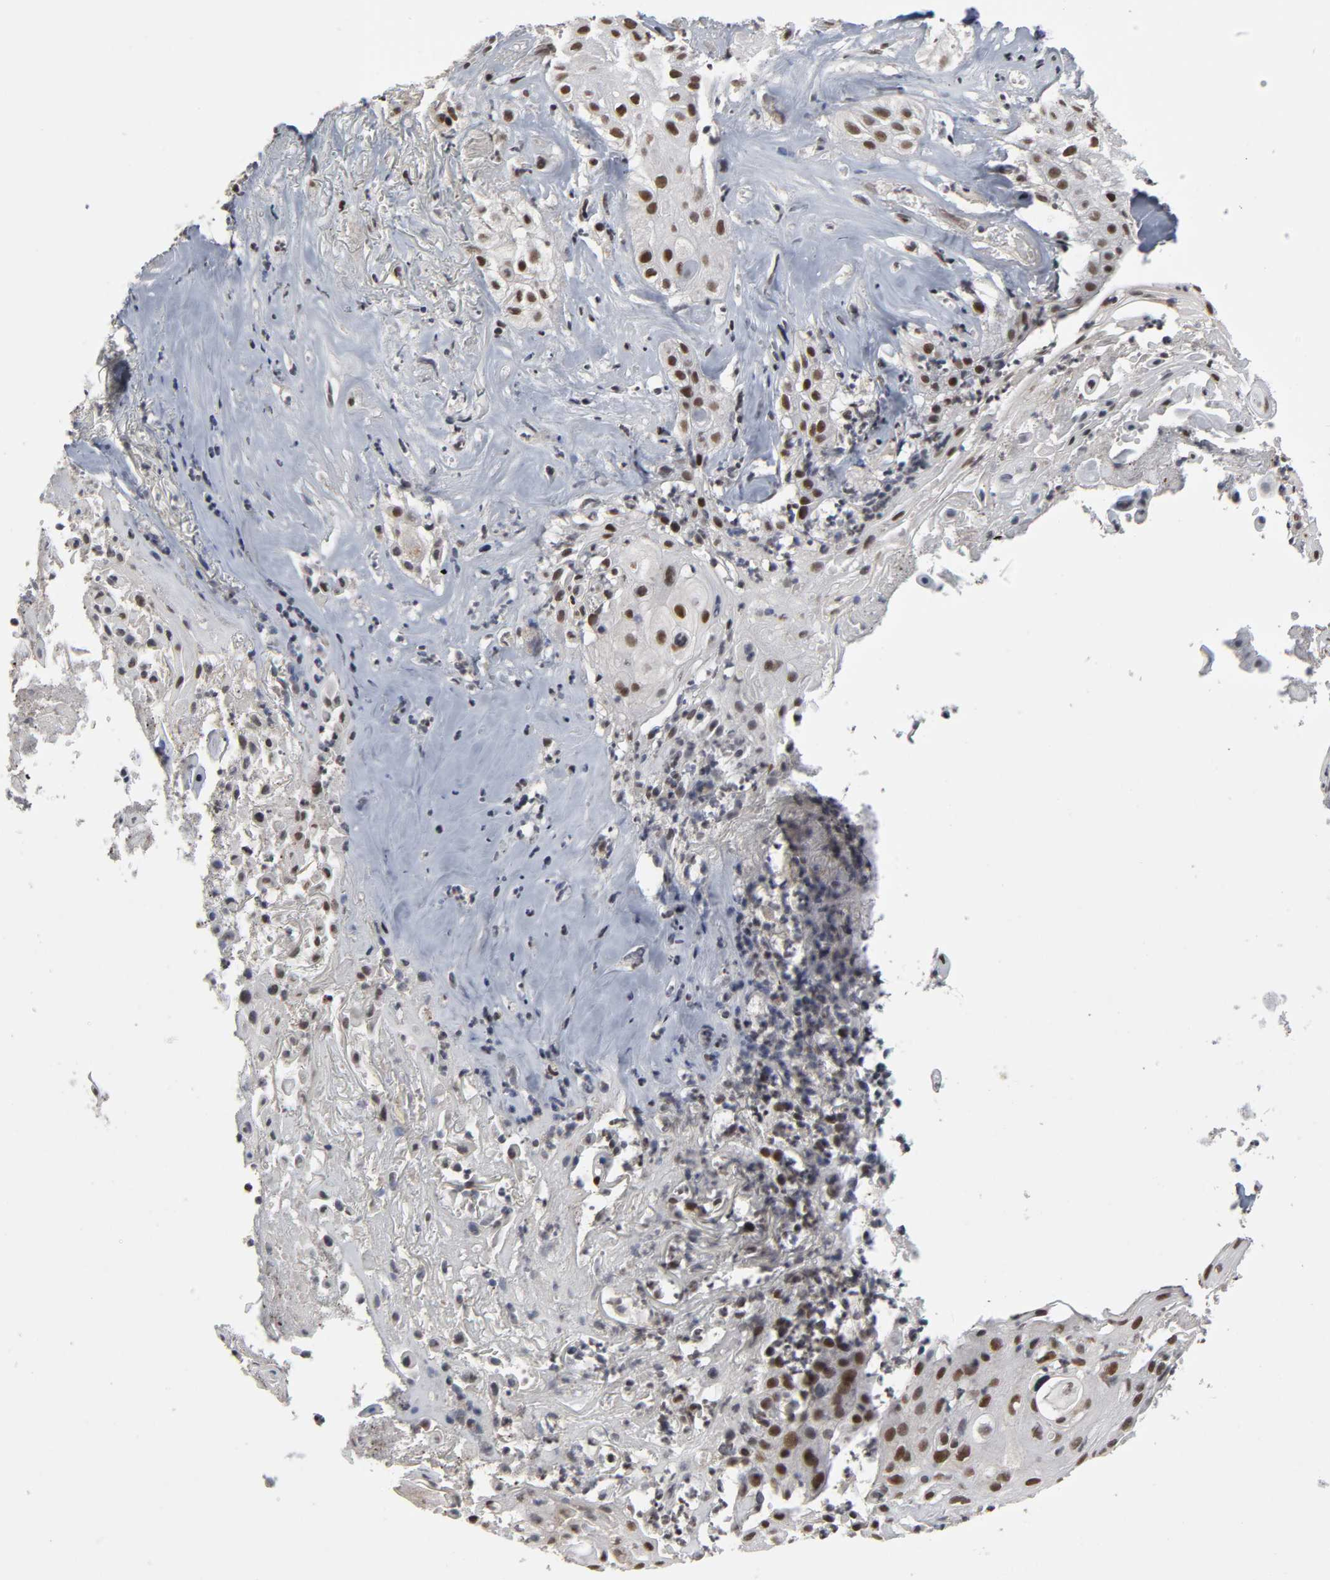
{"staining": {"intensity": "strong", "quantity": ">75%", "location": "nuclear"}, "tissue": "skin cancer", "cell_type": "Tumor cells", "image_type": "cancer", "snomed": [{"axis": "morphology", "description": "Squamous cell carcinoma, NOS"}, {"axis": "topography", "description": "Skin"}], "caption": "A high amount of strong nuclear positivity is appreciated in about >75% of tumor cells in squamous cell carcinoma (skin) tissue.", "gene": "TRIM33", "patient": {"sex": "male", "age": 65}}